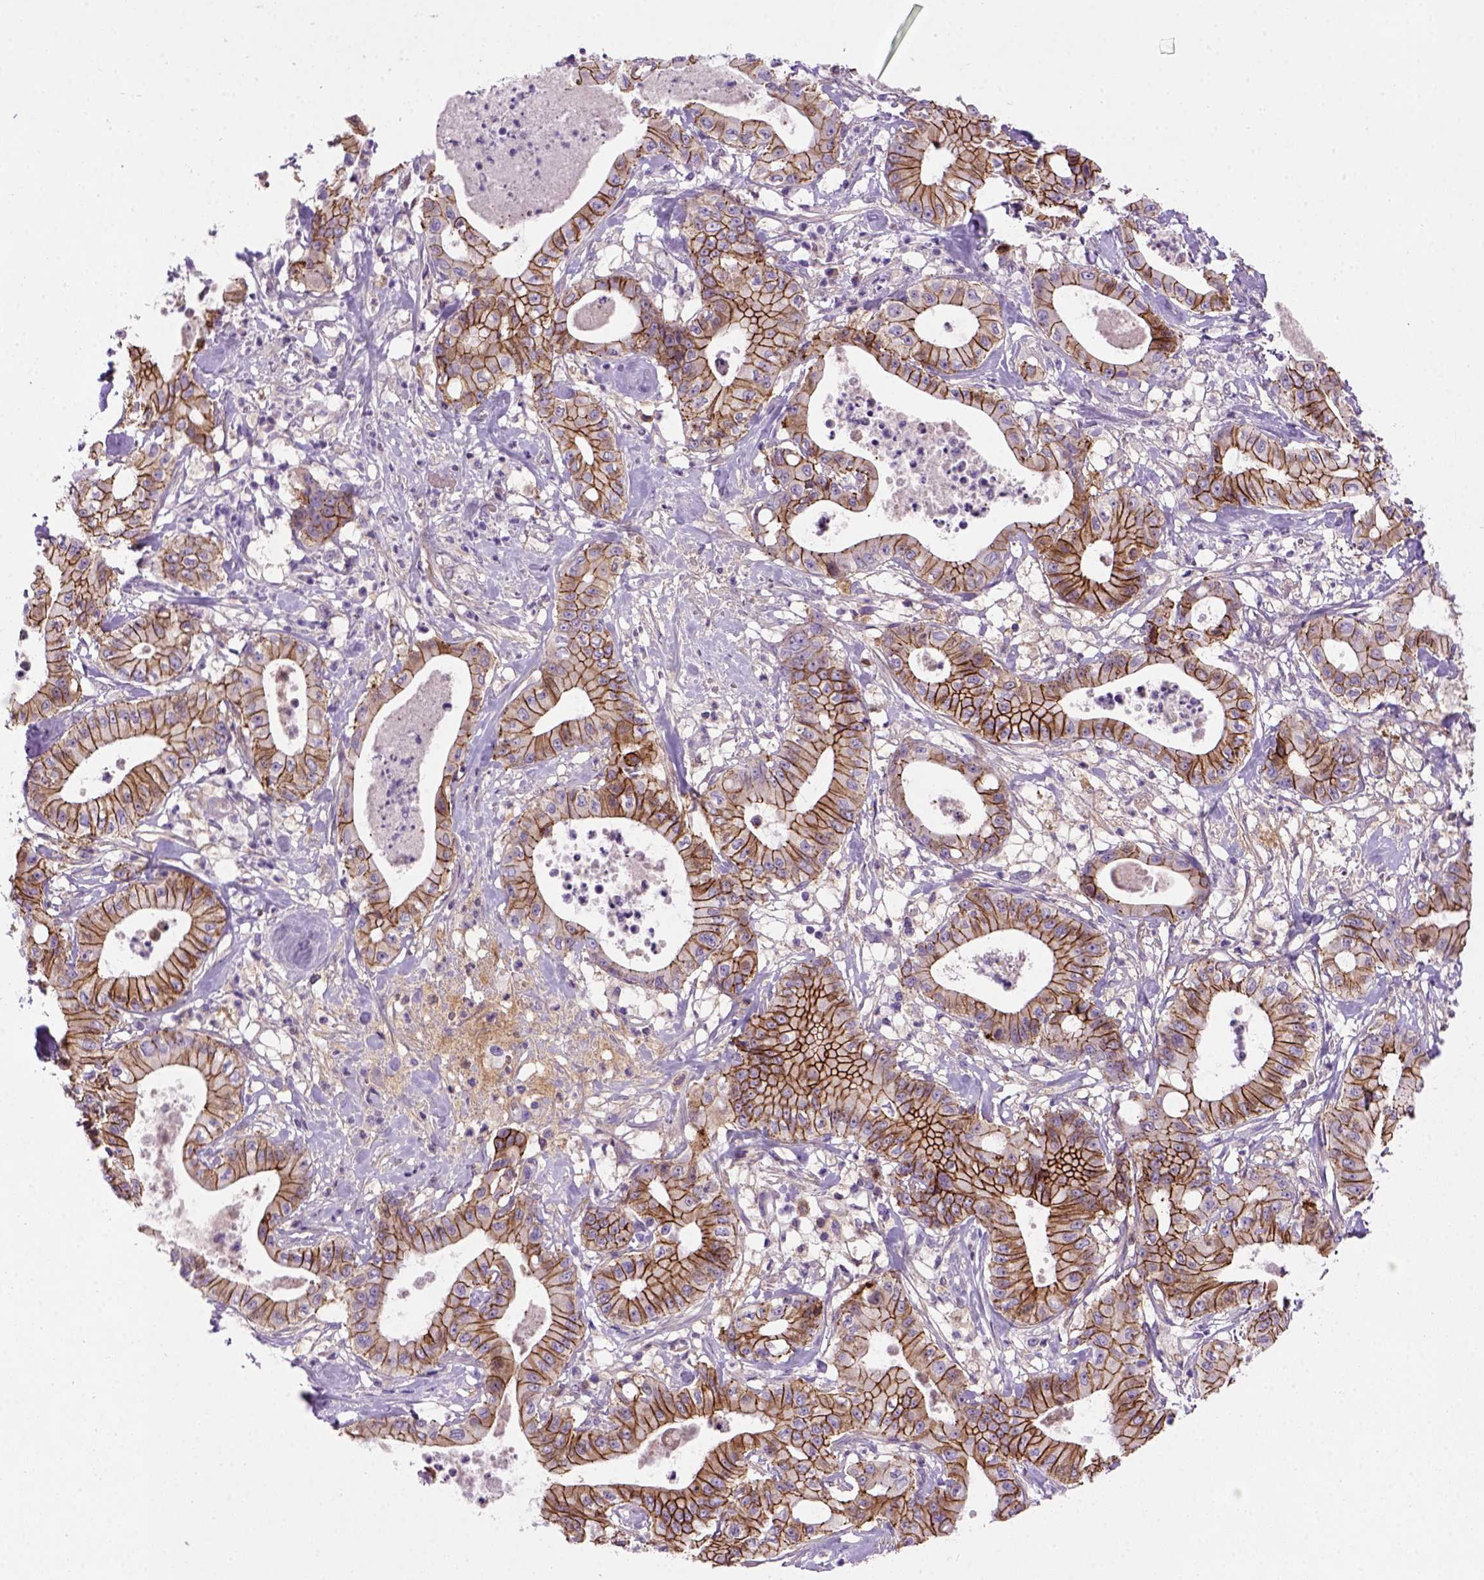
{"staining": {"intensity": "strong", "quantity": ">75%", "location": "cytoplasmic/membranous"}, "tissue": "pancreatic cancer", "cell_type": "Tumor cells", "image_type": "cancer", "snomed": [{"axis": "morphology", "description": "Adenocarcinoma, NOS"}, {"axis": "topography", "description": "Pancreas"}], "caption": "Pancreatic cancer (adenocarcinoma) was stained to show a protein in brown. There is high levels of strong cytoplasmic/membranous staining in about >75% of tumor cells.", "gene": "CDH1", "patient": {"sex": "male", "age": 71}}